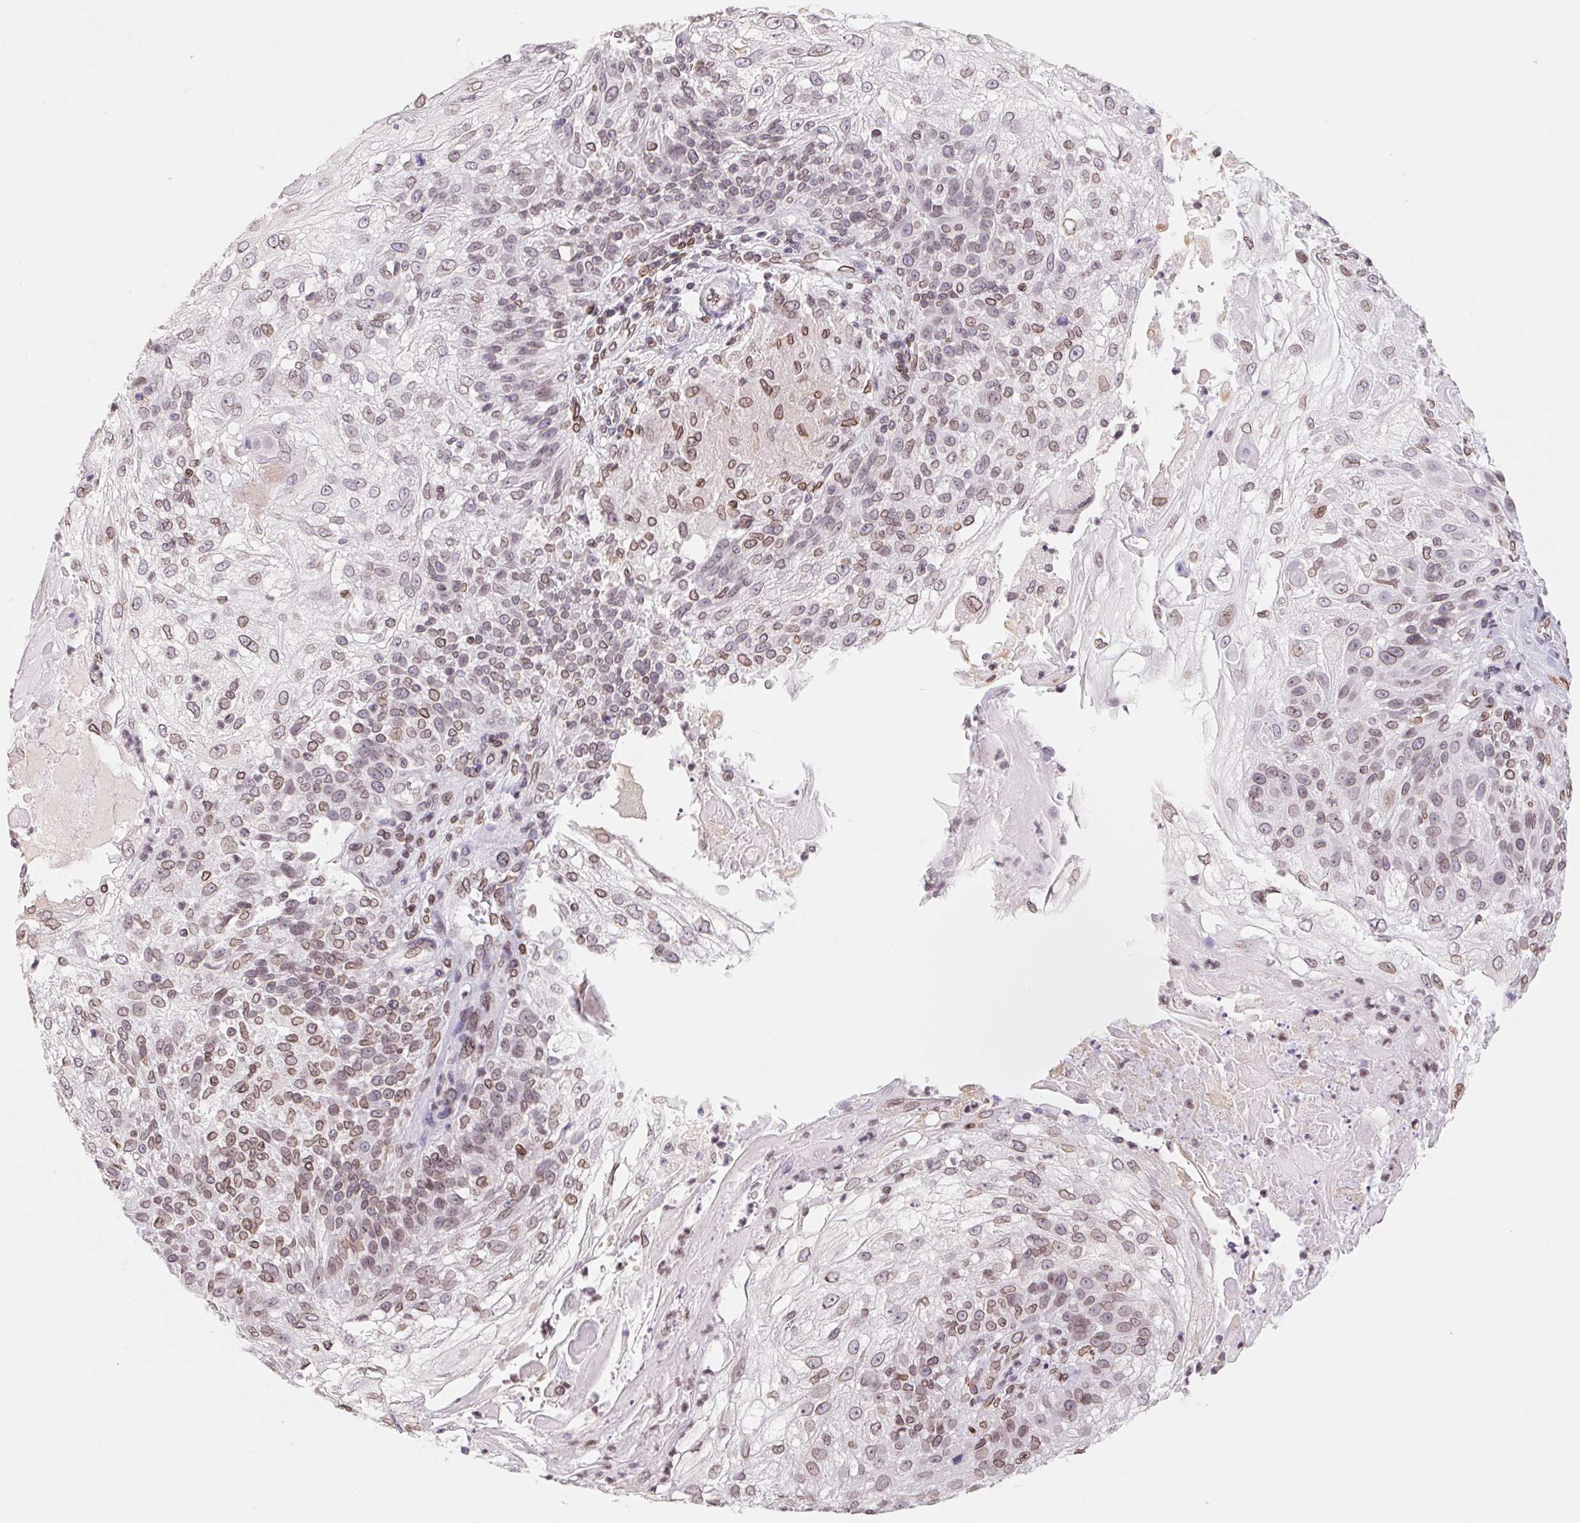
{"staining": {"intensity": "moderate", "quantity": "25%-75%", "location": "cytoplasmic/membranous,nuclear"}, "tissue": "skin cancer", "cell_type": "Tumor cells", "image_type": "cancer", "snomed": [{"axis": "morphology", "description": "Normal tissue, NOS"}, {"axis": "morphology", "description": "Squamous cell carcinoma, NOS"}, {"axis": "topography", "description": "Skin"}], "caption": "Squamous cell carcinoma (skin) stained for a protein (brown) demonstrates moderate cytoplasmic/membranous and nuclear positive staining in approximately 25%-75% of tumor cells.", "gene": "LMNB2", "patient": {"sex": "female", "age": 83}}